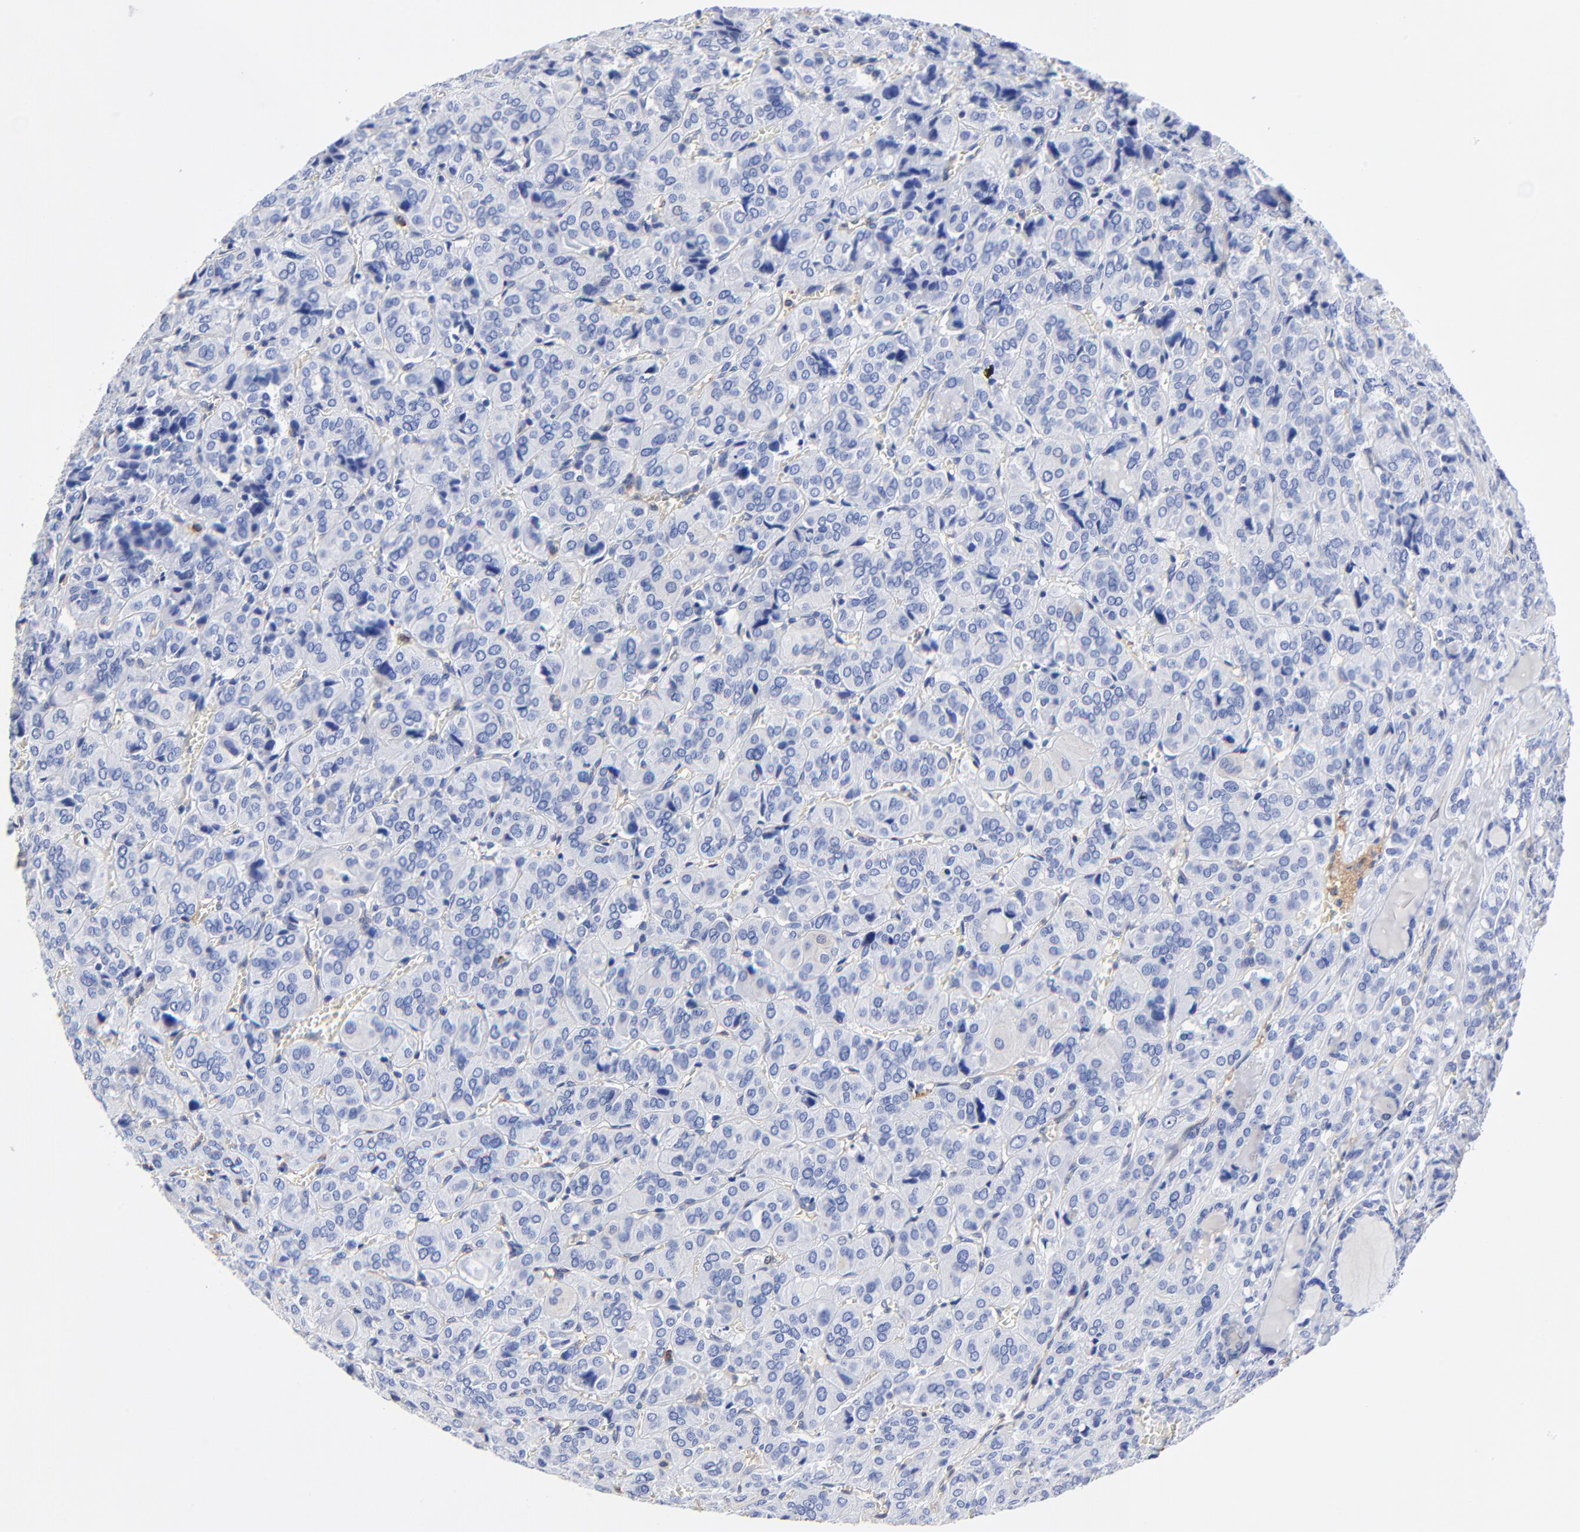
{"staining": {"intensity": "negative", "quantity": "none", "location": "none"}, "tissue": "thyroid cancer", "cell_type": "Tumor cells", "image_type": "cancer", "snomed": [{"axis": "morphology", "description": "Follicular adenoma carcinoma, NOS"}, {"axis": "topography", "description": "Thyroid gland"}], "caption": "Tumor cells show no significant staining in follicular adenoma carcinoma (thyroid).", "gene": "TAGLN2", "patient": {"sex": "female", "age": 71}}